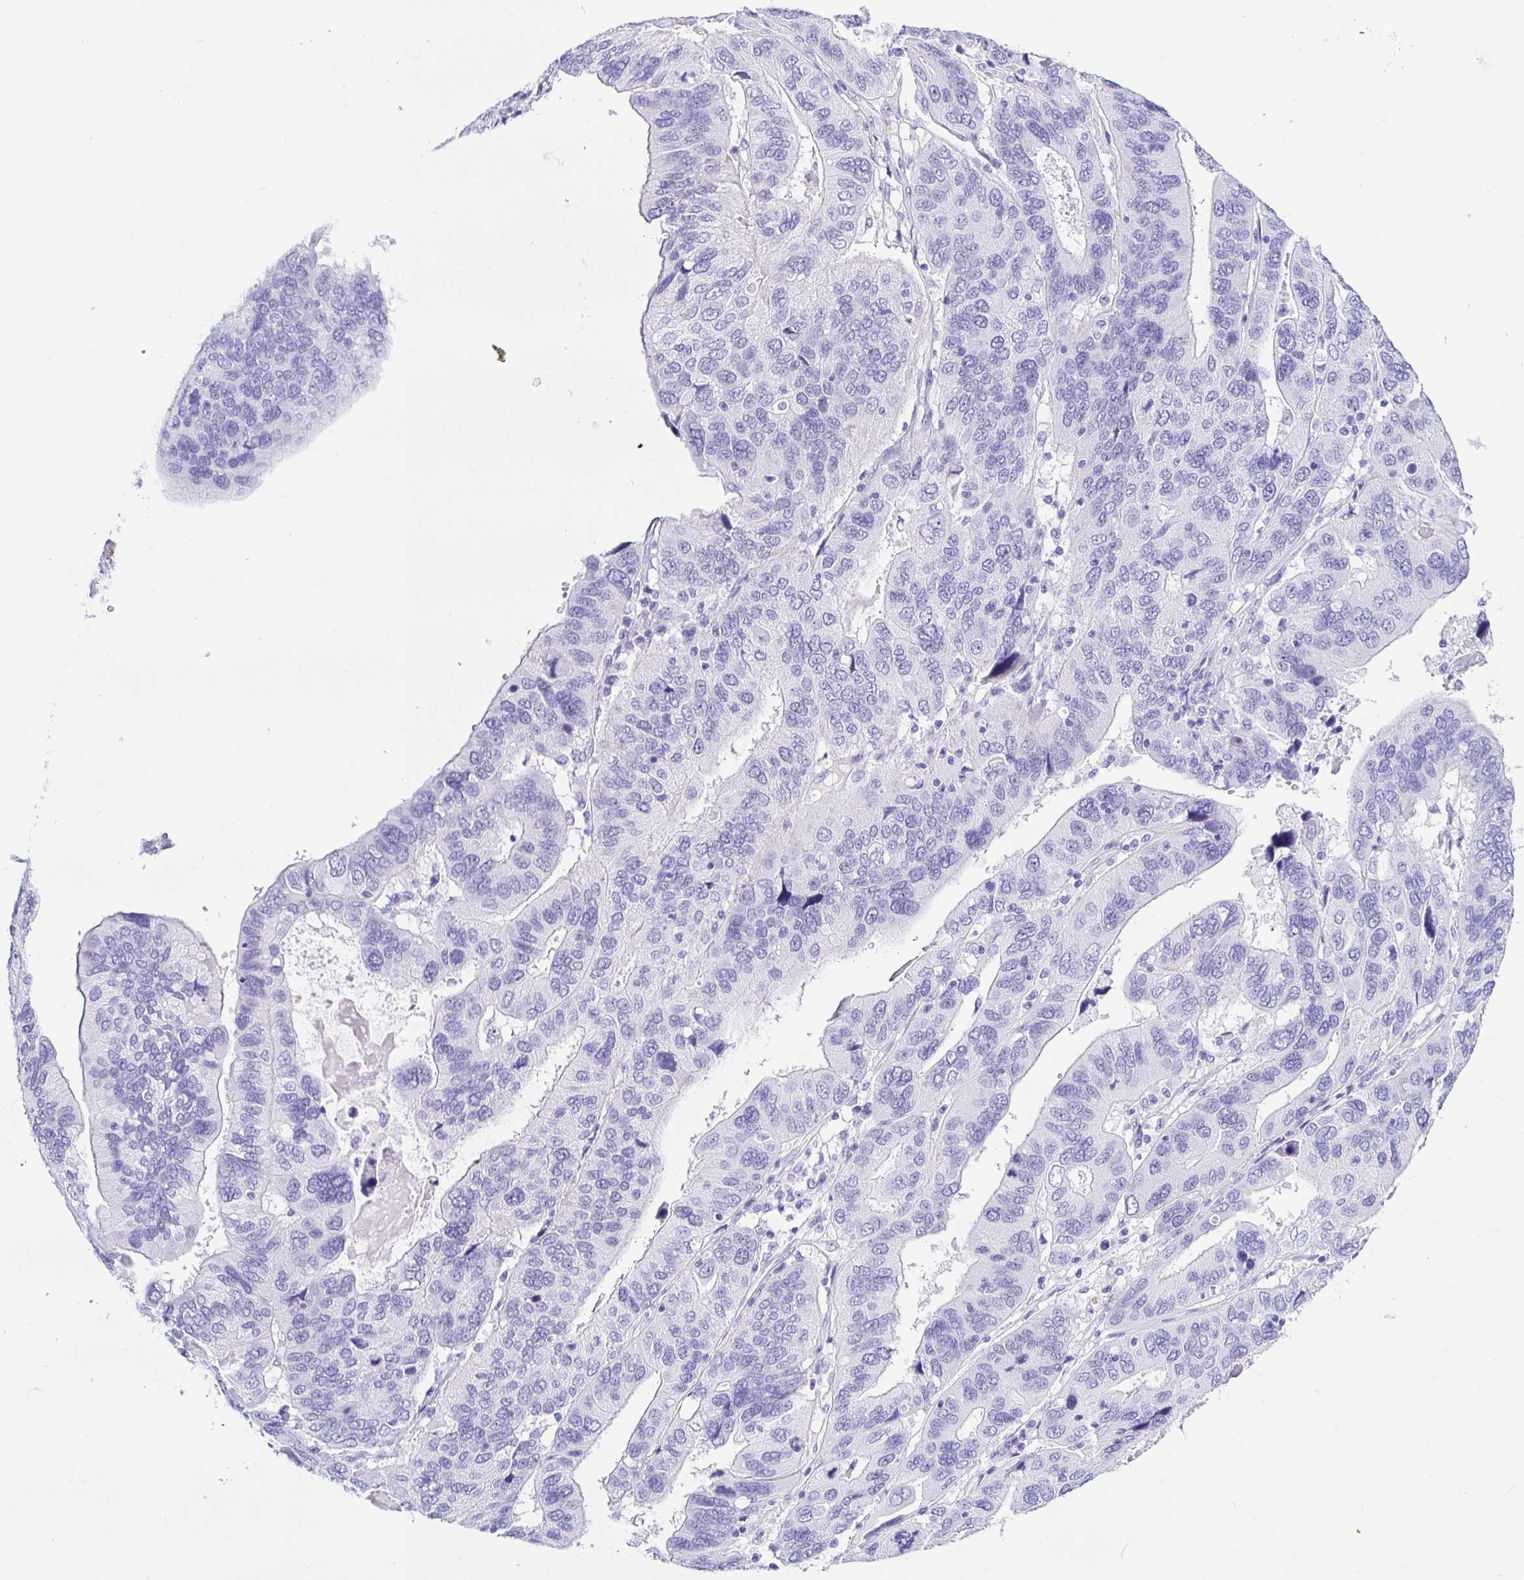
{"staining": {"intensity": "negative", "quantity": "none", "location": "none"}, "tissue": "ovarian cancer", "cell_type": "Tumor cells", "image_type": "cancer", "snomed": [{"axis": "morphology", "description": "Cystadenocarcinoma, serous, NOS"}, {"axis": "topography", "description": "Ovary"}], "caption": "An immunohistochemistry (IHC) micrograph of ovarian cancer is shown. There is no staining in tumor cells of ovarian cancer.", "gene": "PRAMEF19", "patient": {"sex": "female", "age": 79}}